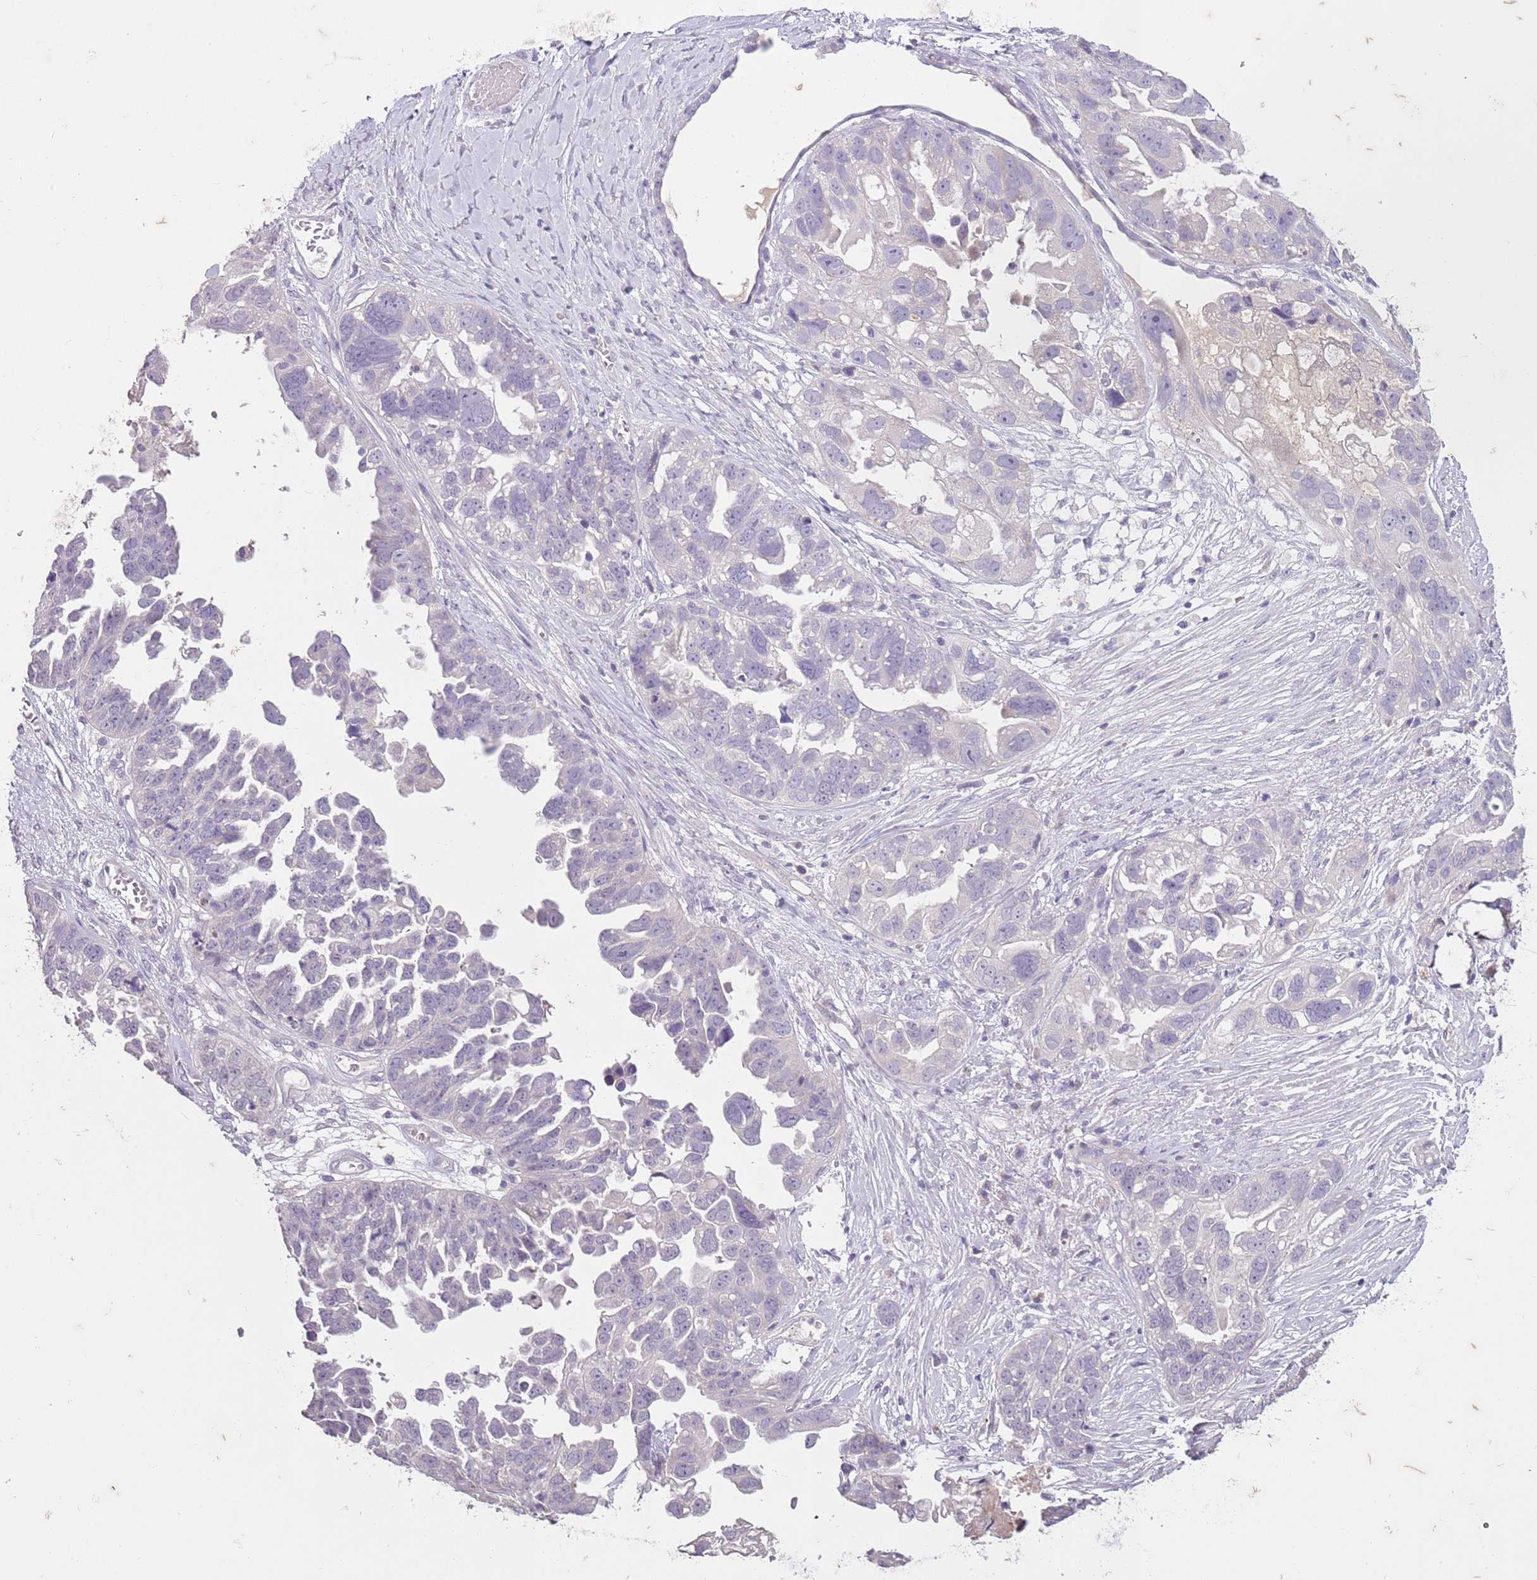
{"staining": {"intensity": "negative", "quantity": "none", "location": "none"}, "tissue": "ovarian cancer", "cell_type": "Tumor cells", "image_type": "cancer", "snomed": [{"axis": "morphology", "description": "Cystadenocarcinoma, serous, NOS"}, {"axis": "topography", "description": "Ovary"}], "caption": "Image shows no significant protein staining in tumor cells of ovarian serous cystadenocarcinoma. (DAB immunohistochemistry visualized using brightfield microscopy, high magnification).", "gene": "SLC35E3", "patient": {"sex": "female", "age": 79}}